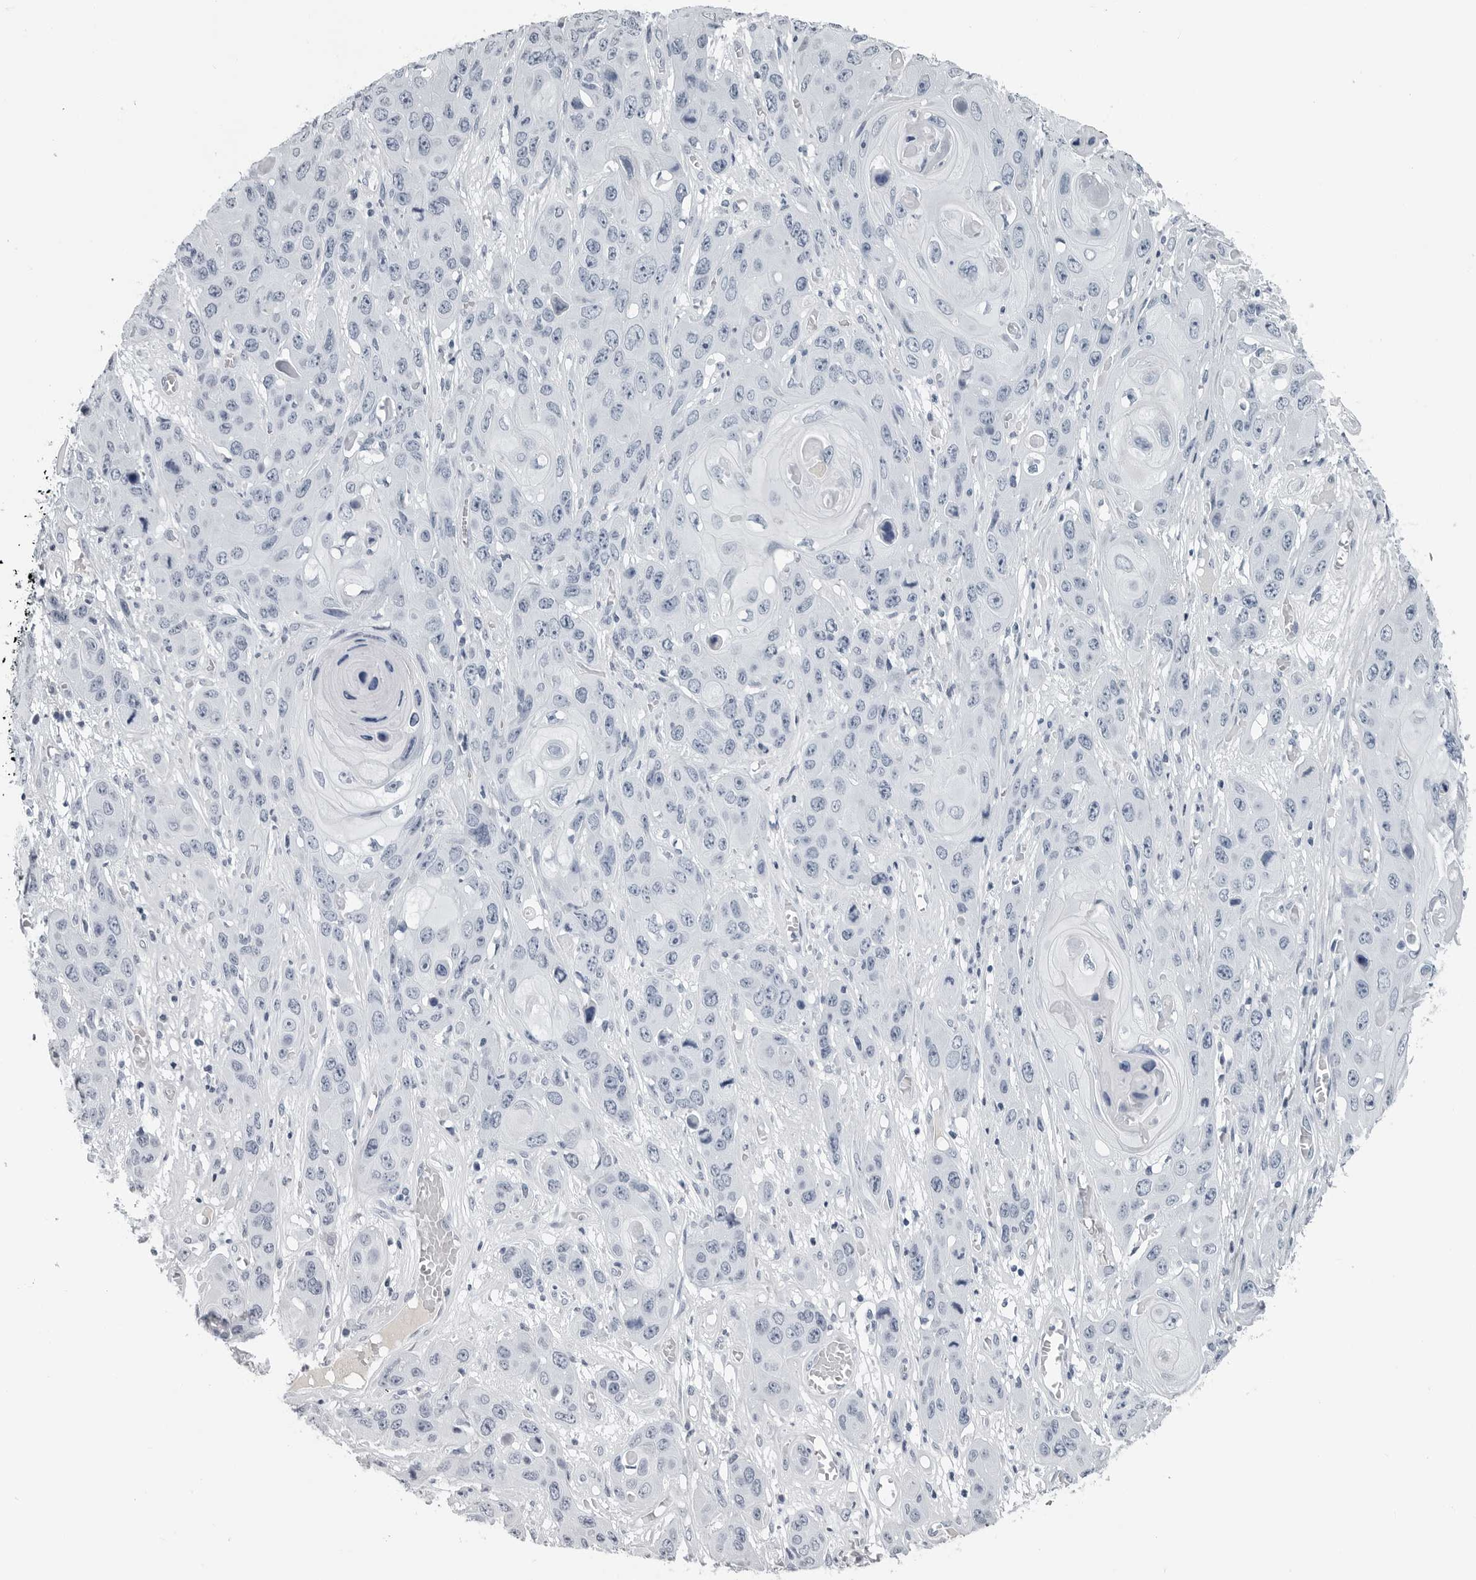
{"staining": {"intensity": "negative", "quantity": "none", "location": "none"}, "tissue": "skin cancer", "cell_type": "Tumor cells", "image_type": "cancer", "snomed": [{"axis": "morphology", "description": "Squamous cell carcinoma, NOS"}, {"axis": "topography", "description": "Skin"}], "caption": "Immunohistochemical staining of skin squamous cell carcinoma shows no significant expression in tumor cells. (DAB (3,3'-diaminobenzidine) immunohistochemistry with hematoxylin counter stain).", "gene": "AMPD1", "patient": {"sex": "male", "age": 55}}